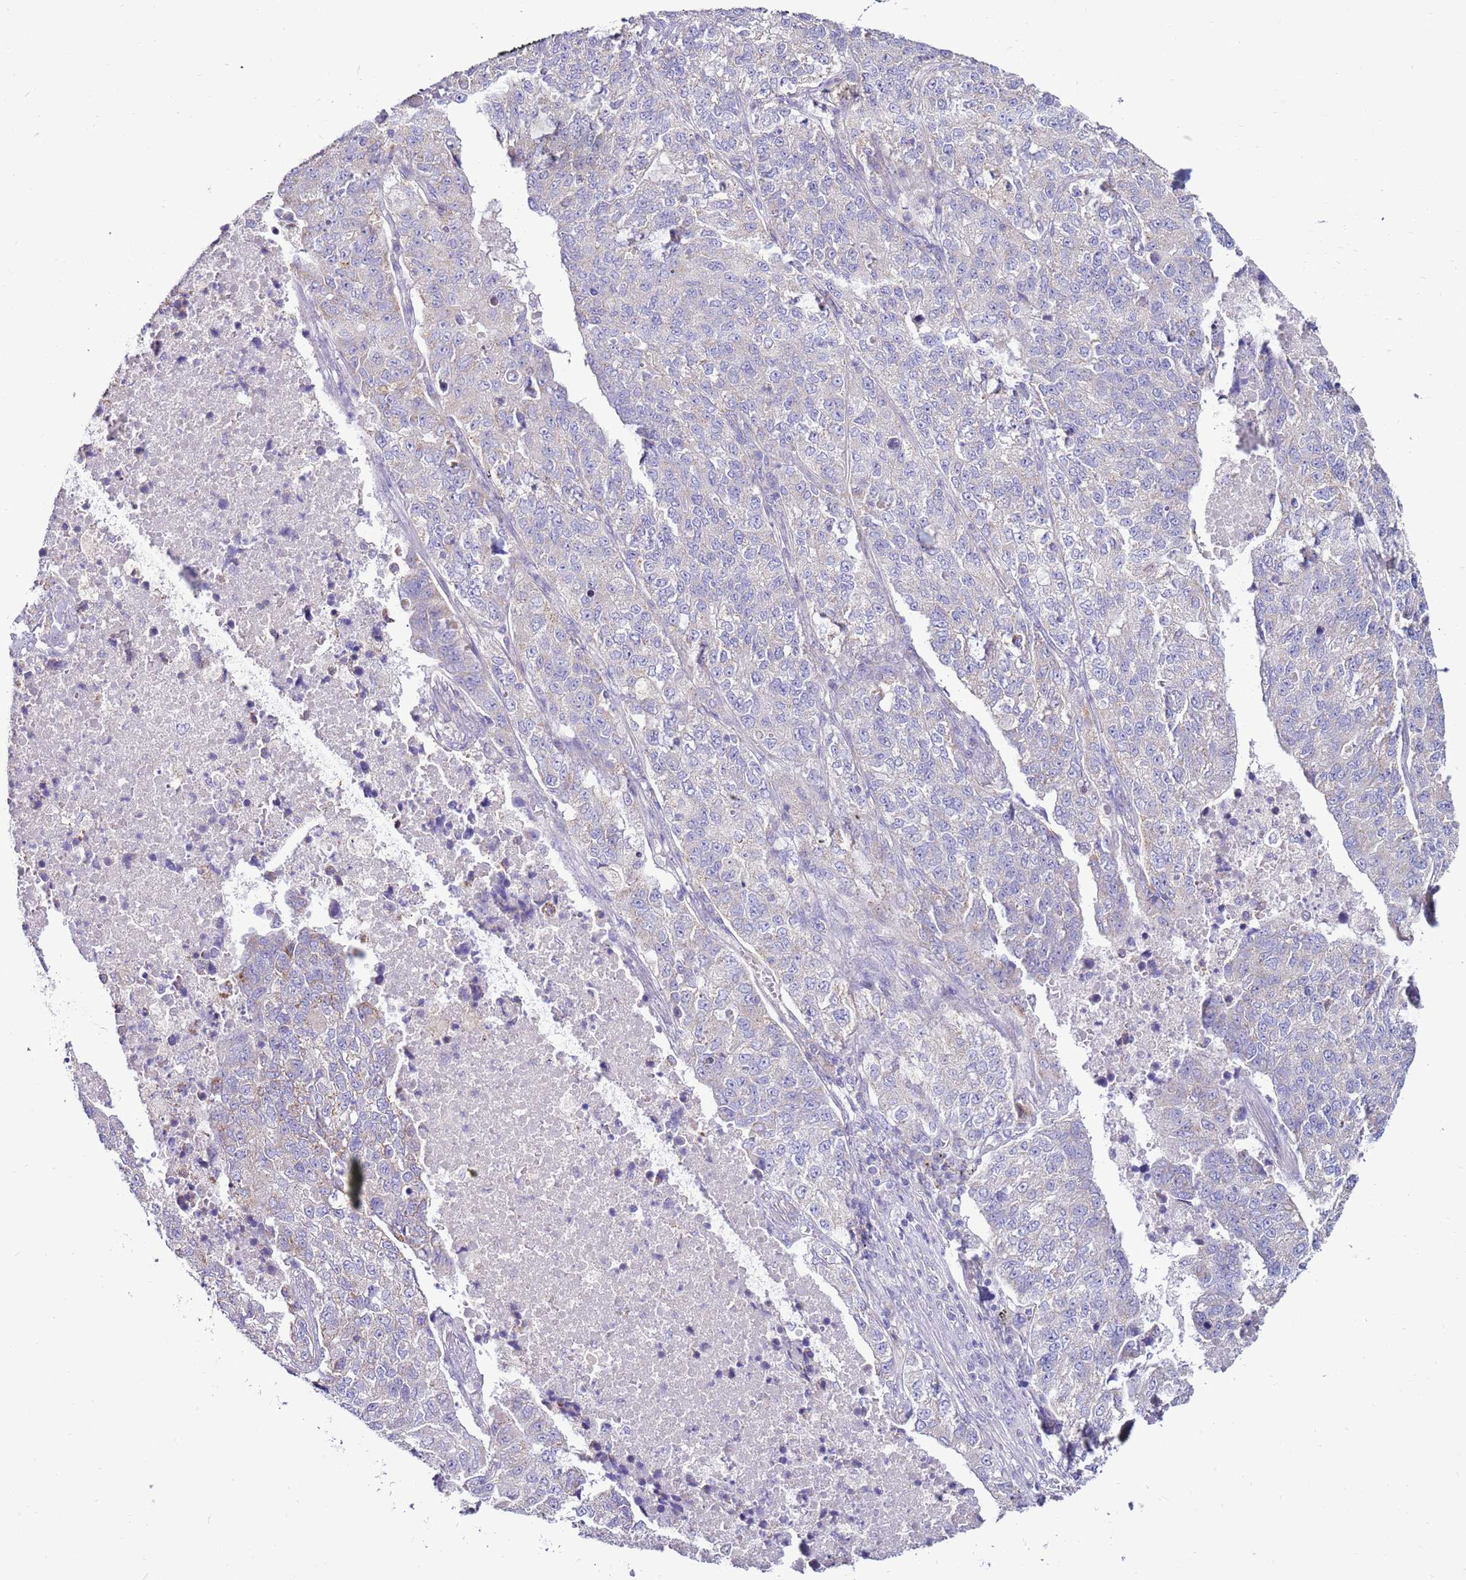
{"staining": {"intensity": "negative", "quantity": "none", "location": "none"}, "tissue": "lung cancer", "cell_type": "Tumor cells", "image_type": "cancer", "snomed": [{"axis": "morphology", "description": "Adenocarcinoma, NOS"}, {"axis": "topography", "description": "Lung"}], "caption": "Tumor cells are negative for protein expression in human adenocarcinoma (lung).", "gene": "TRAPPC4", "patient": {"sex": "male", "age": 49}}